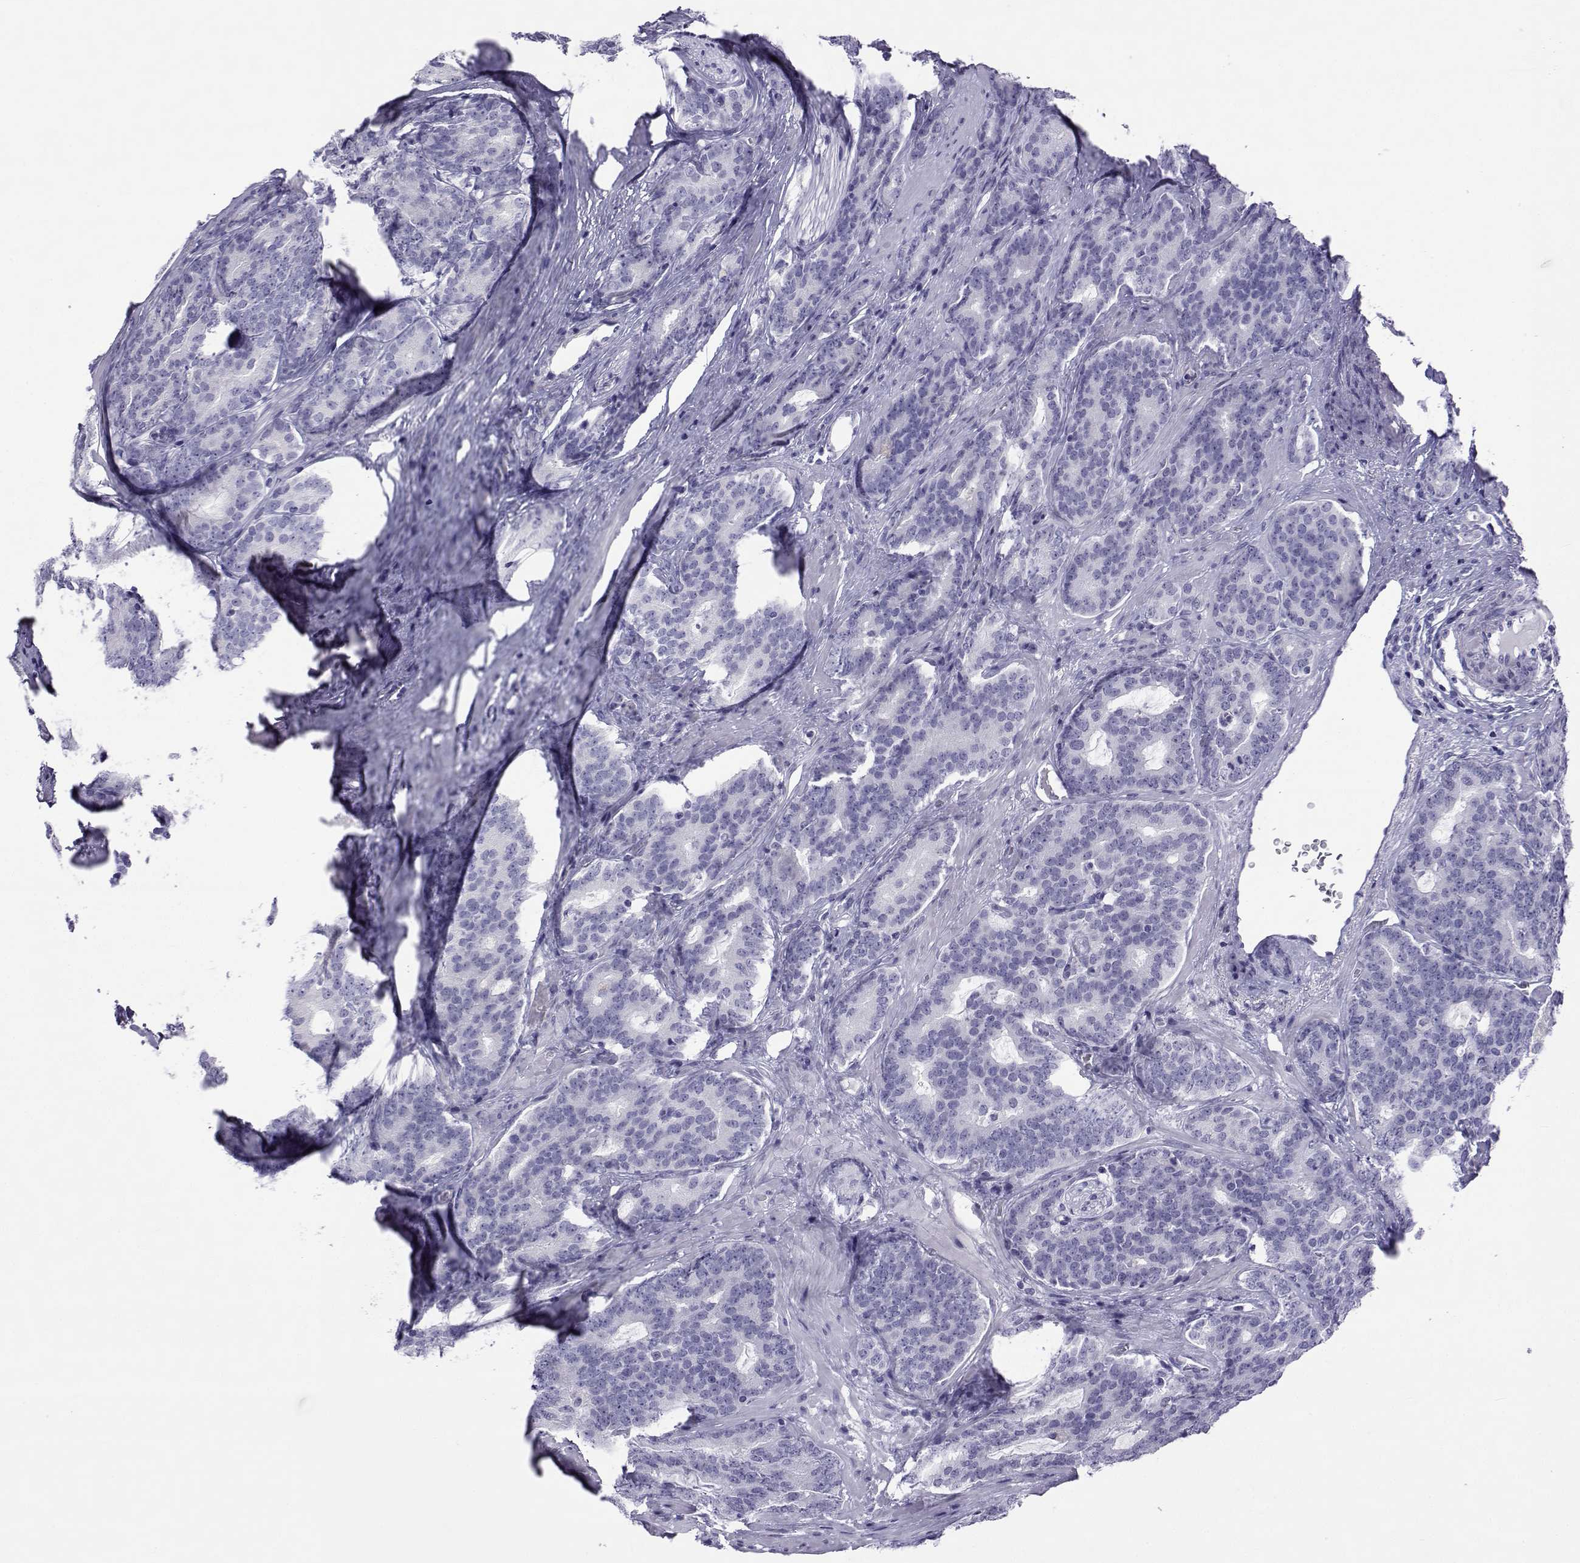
{"staining": {"intensity": "negative", "quantity": "none", "location": "none"}, "tissue": "prostate cancer", "cell_type": "Tumor cells", "image_type": "cancer", "snomed": [{"axis": "morphology", "description": "Adenocarcinoma, NOS"}, {"axis": "topography", "description": "Prostate"}], "caption": "A photomicrograph of adenocarcinoma (prostate) stained for a protein exhibits no brown staining in tumor cells.", "gene": "ACTL7A", "patient": {"sex": "male", "age": 71}}